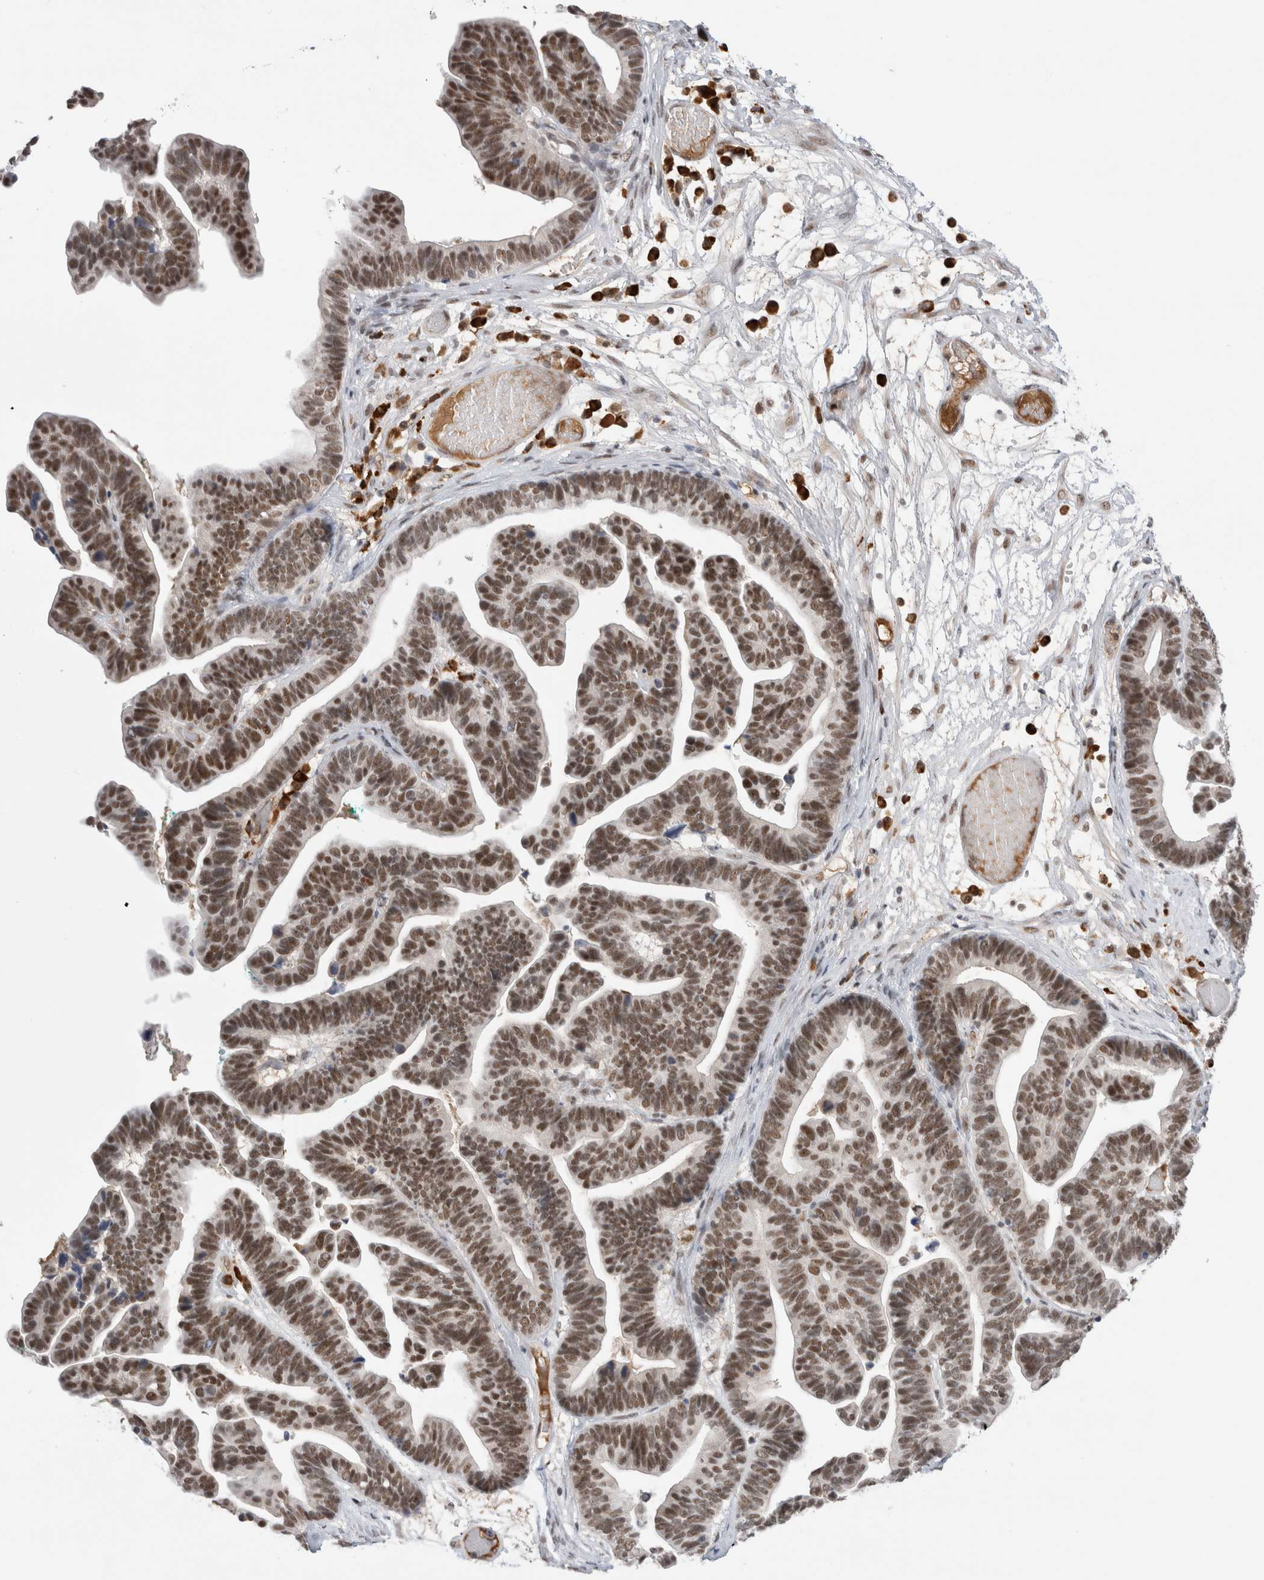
{"staining": {"intensity": "moderate", "quantity": ">75%", "location": "nuclear"}, "tissue": "ovarian cancer", "cell_type": "Tumor cells", "image_type": "cancer", "snomed": [{"axis": "morphology", "description": "Cystadenocarcinoma, serous, NOS"}, {"axis": "topography", "description": "Ovary"}], "caption": "Immunohistochemical staining of ovarian cancer (serous cystadenocarcinoma) reveals medium levels of moderate nuclear expression in about >75% of tumor cells.", "gene": "ZNF24", "patient": {"sex": "female", "age": 56}}